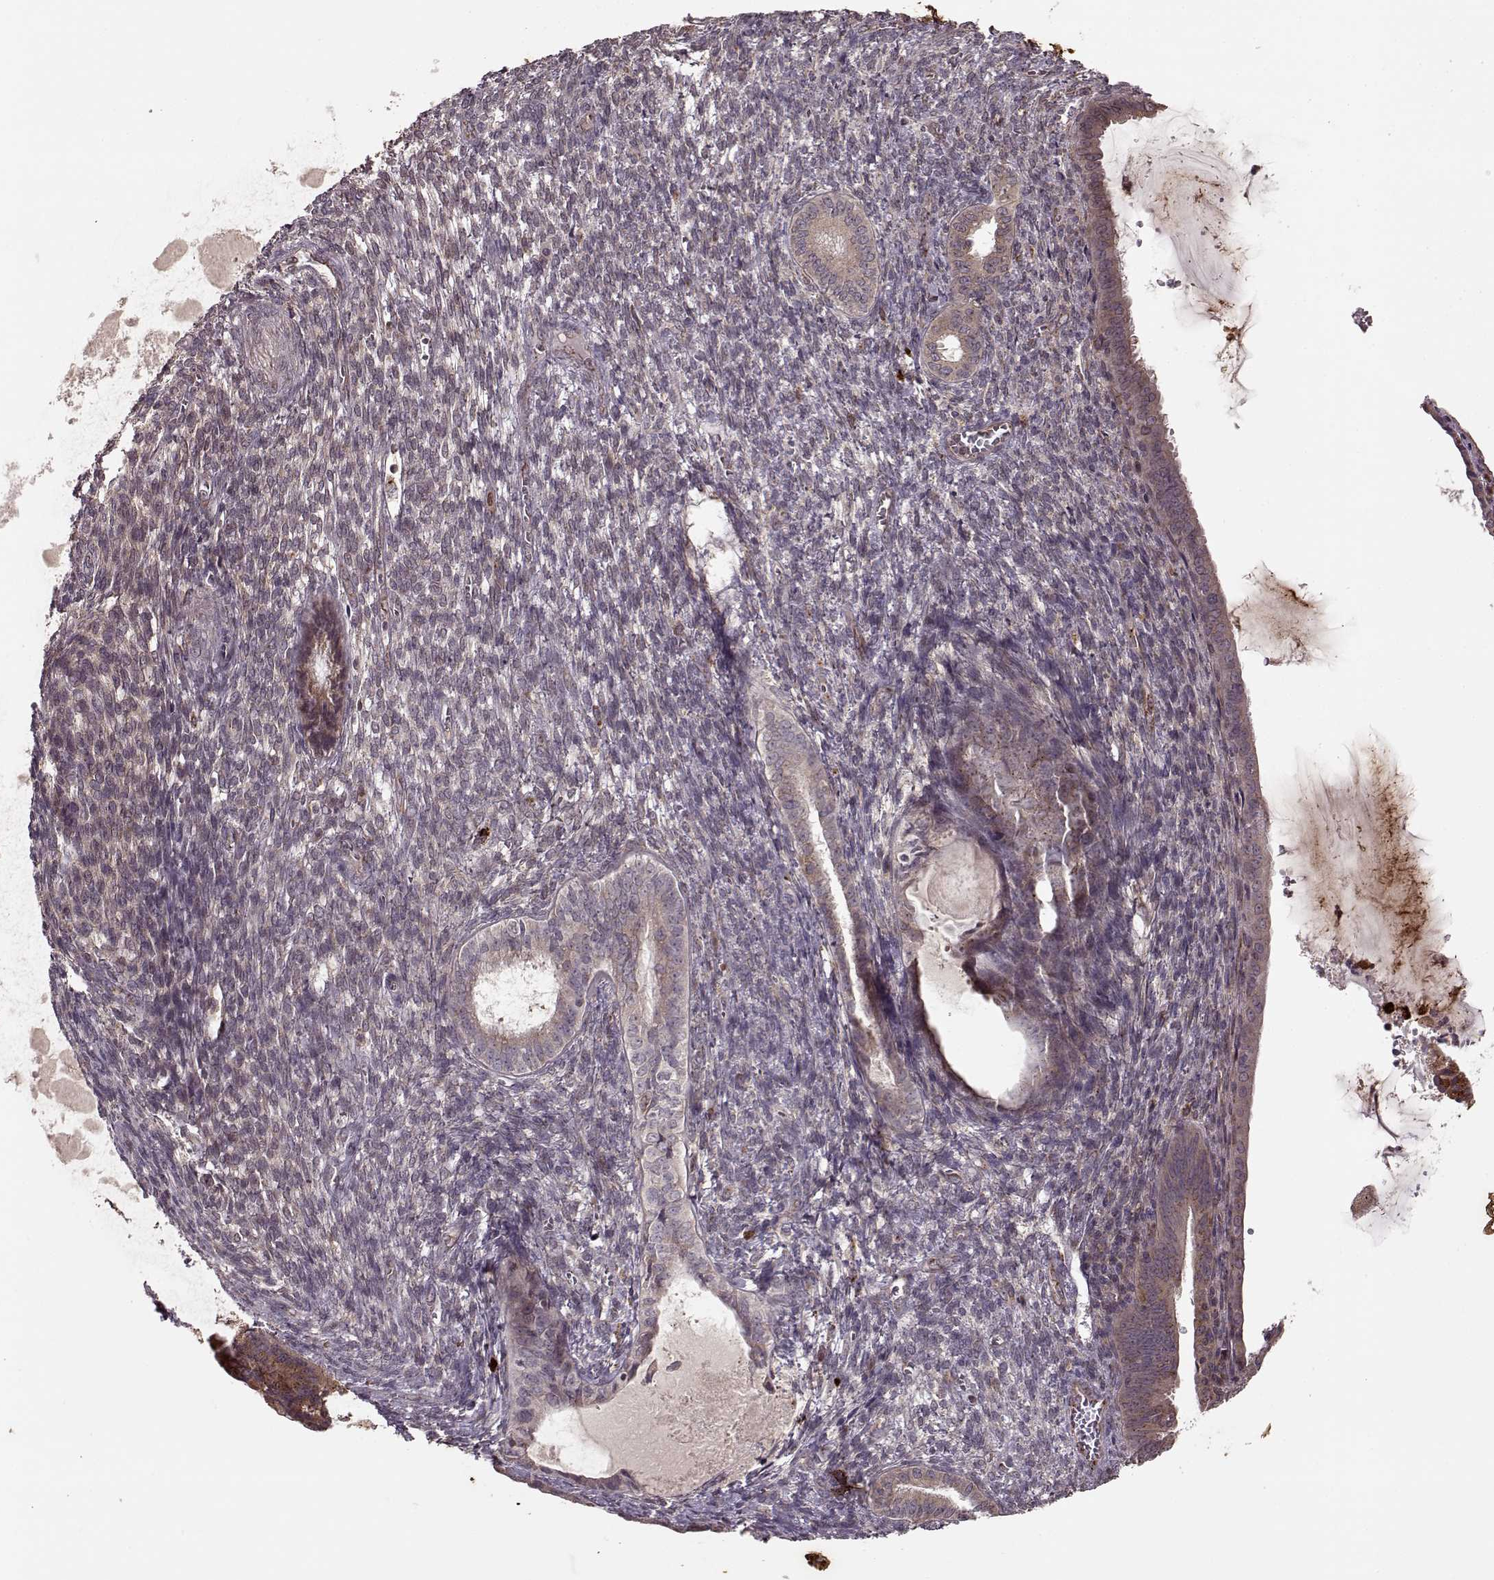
{"staining": {"intensity": "weak", "quantity": "25%-75%", "location": "cytoplasmic/membranous"}, "tissue": "endometrial cancer", "cell_type": "Tumor cells", "image_type": "cancer", "snomed": [{"axis": "morphology", "description": "Adenocarcinoma, NOS"}, {"axis": "topography", "description": "Endometrium"}], "caption": "Immunohistochemical staining of endometrial cancer (adenocarcinoma) shows low levels of weak cytoplasmic/membranous protein staining in about 25%-75% of tumor cells.", "gene": "YIPF5", "patient": {"sex": "female", "age": 86}}